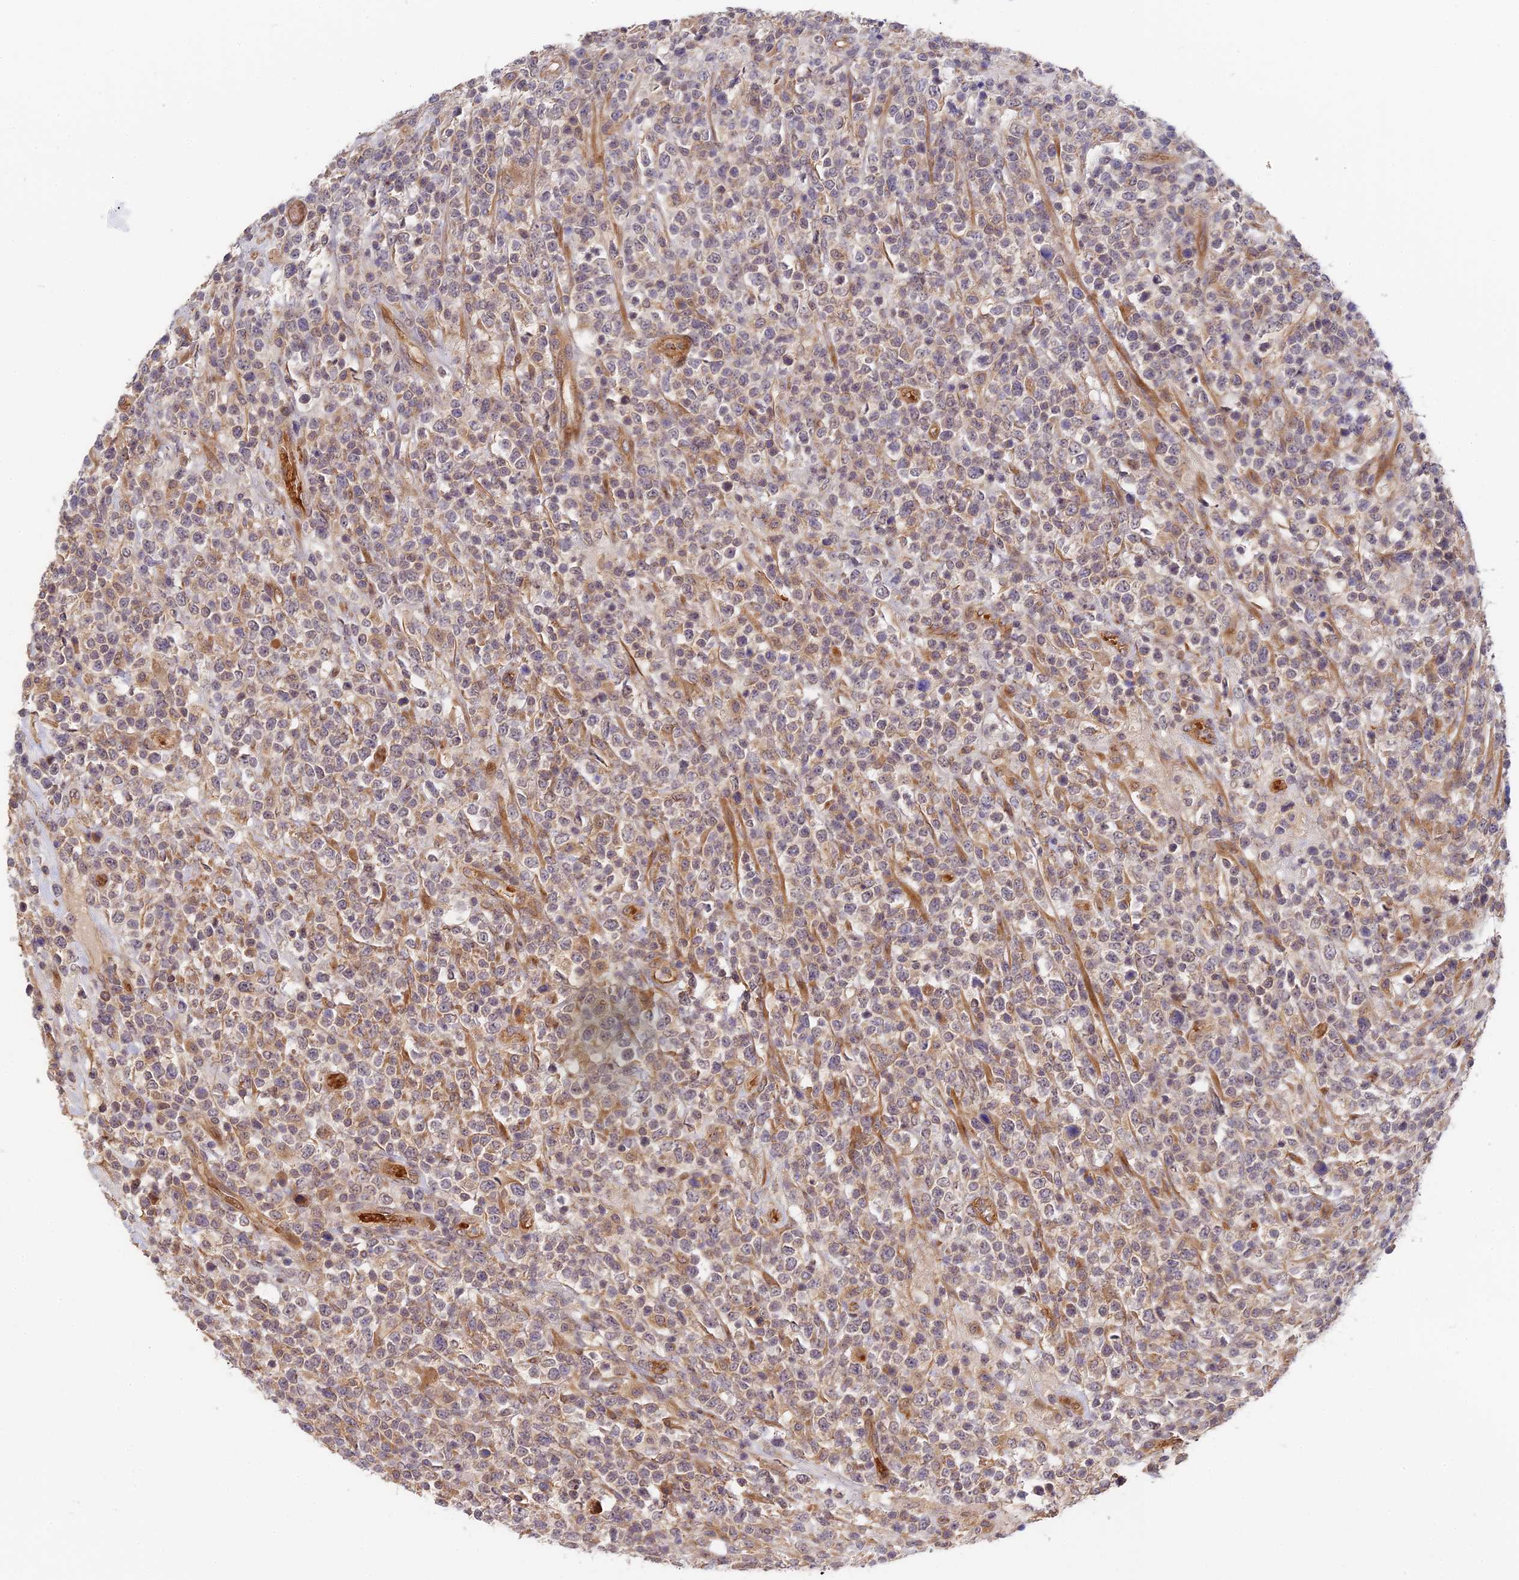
{"staining": {"intensity": "negative", "quantity": "none", "location": "none"}, "tissue": "lymphoma", "cell_type": "Tumor cells", "image_type": "cancer", "snomed": [{"axis": "morphology", "description": "Malignant lymphoma, non-Hodgkin's type, High grade"}, {"axis": "topography", "description": "Colon"}], "caption": "IHC image of neoplastic tissue: high-grade malignant lymphoma, non-Hodgkin's type stained with DAB (3,3'-diaminobenzidine) reveals no significant protein expression in tumor cells. The staining was performed using DAB to visualize the protein expression in brown, while the nuclei were stained in blue with hematoxylin (Magnification: 20x).", "gene": "MISP3", "patient": {"sex": "female", "age": 53}}